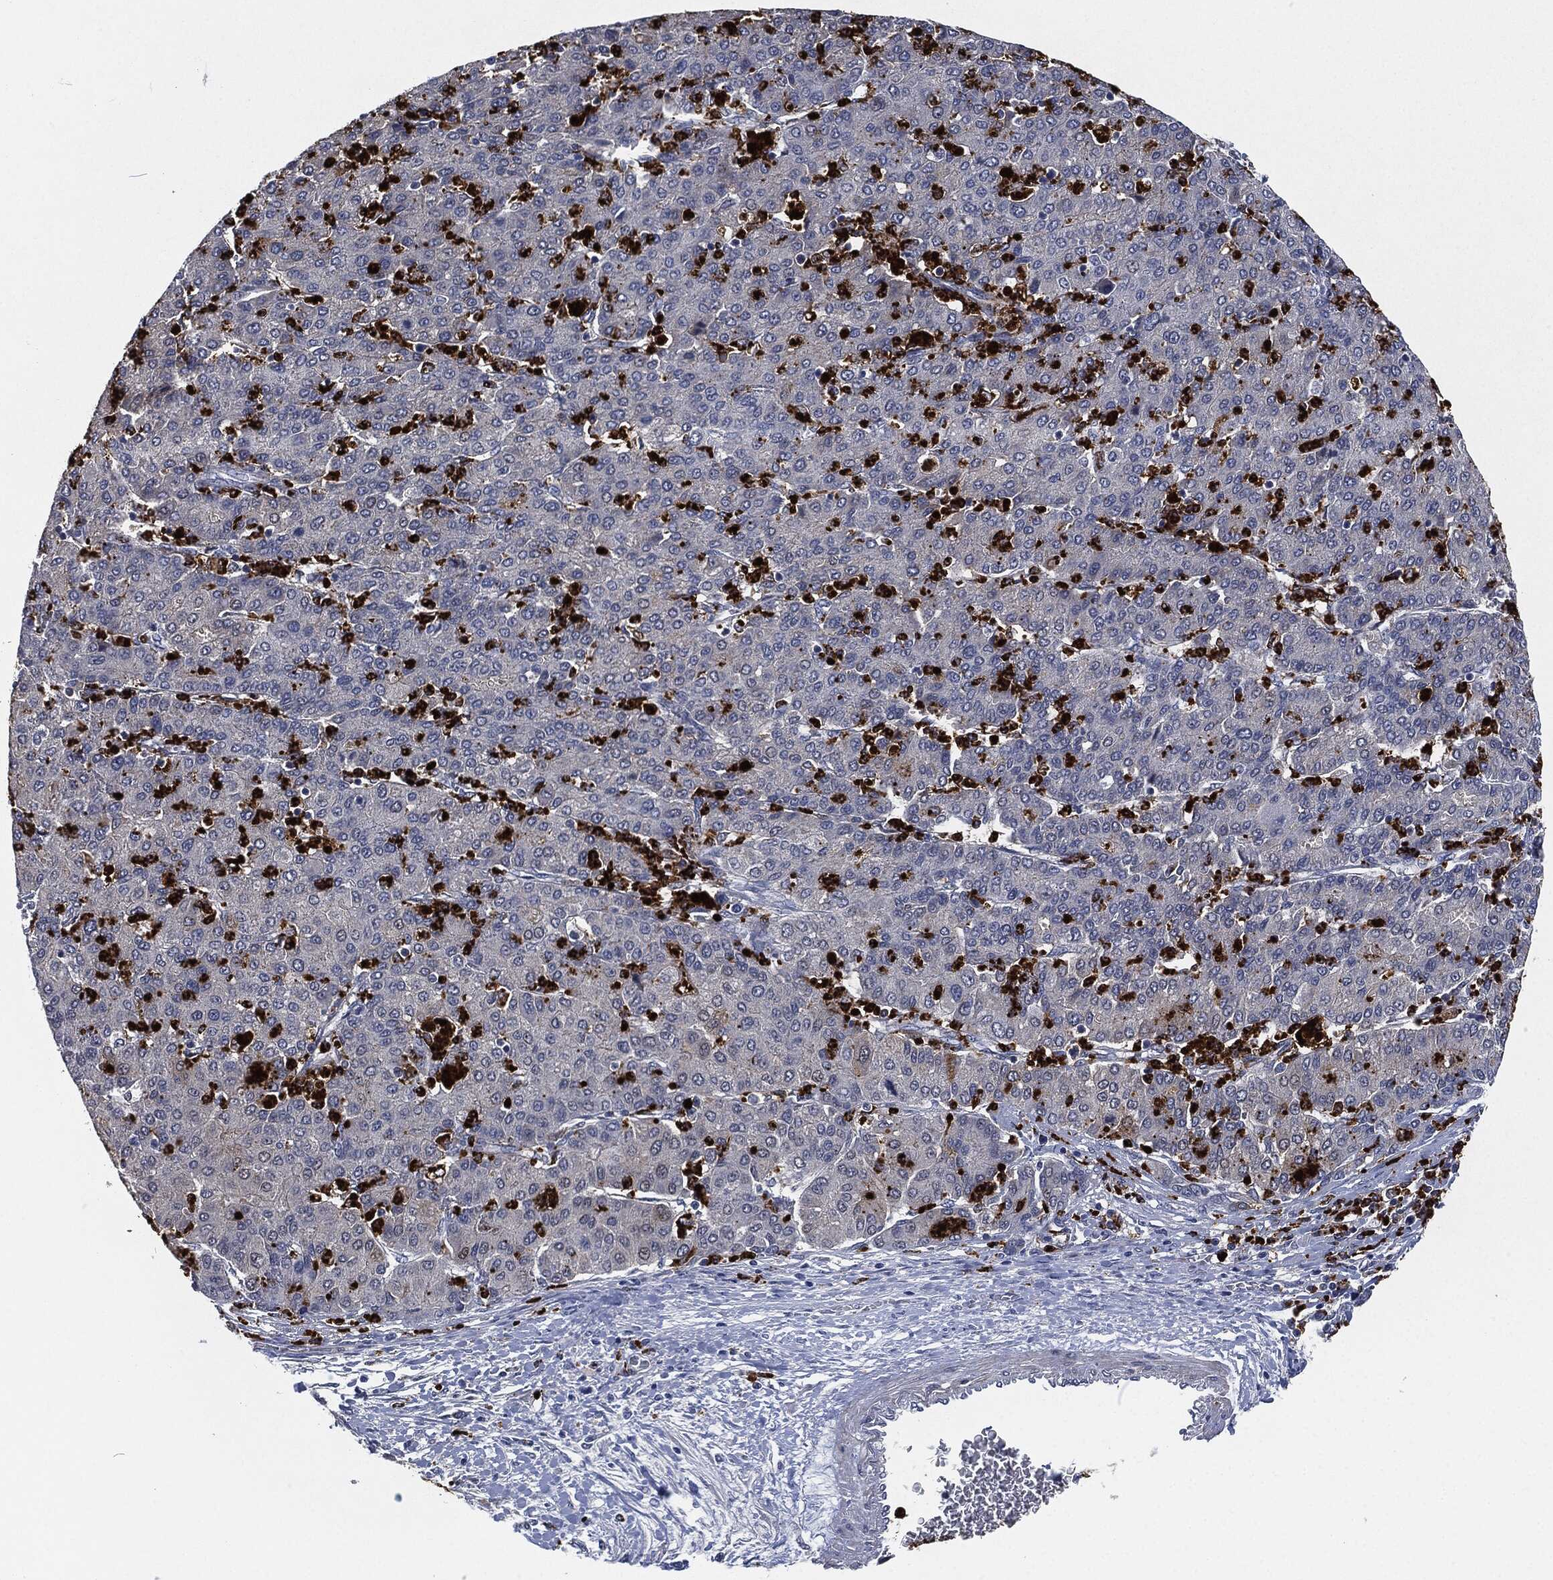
{"staining": {"intensity": "negative", "quantity": "none", "location": "none"}, "tissue": "liver cancer", "cell_type": "Tumor cells", "image_type": "cancer", "snomed": [{"axis": "morphology", "description": "Carcinoma, Hepatocellular, NOS"}, {"axis": "topography", "description": "Liver"}], "caption": "Liver cancer (hepatocellular carcinoma) was stained to show a protein in brown. There is no significant positivity in tumor cells.", "gene": "MPO", "patient": {"sex": "male", "age": 65}}